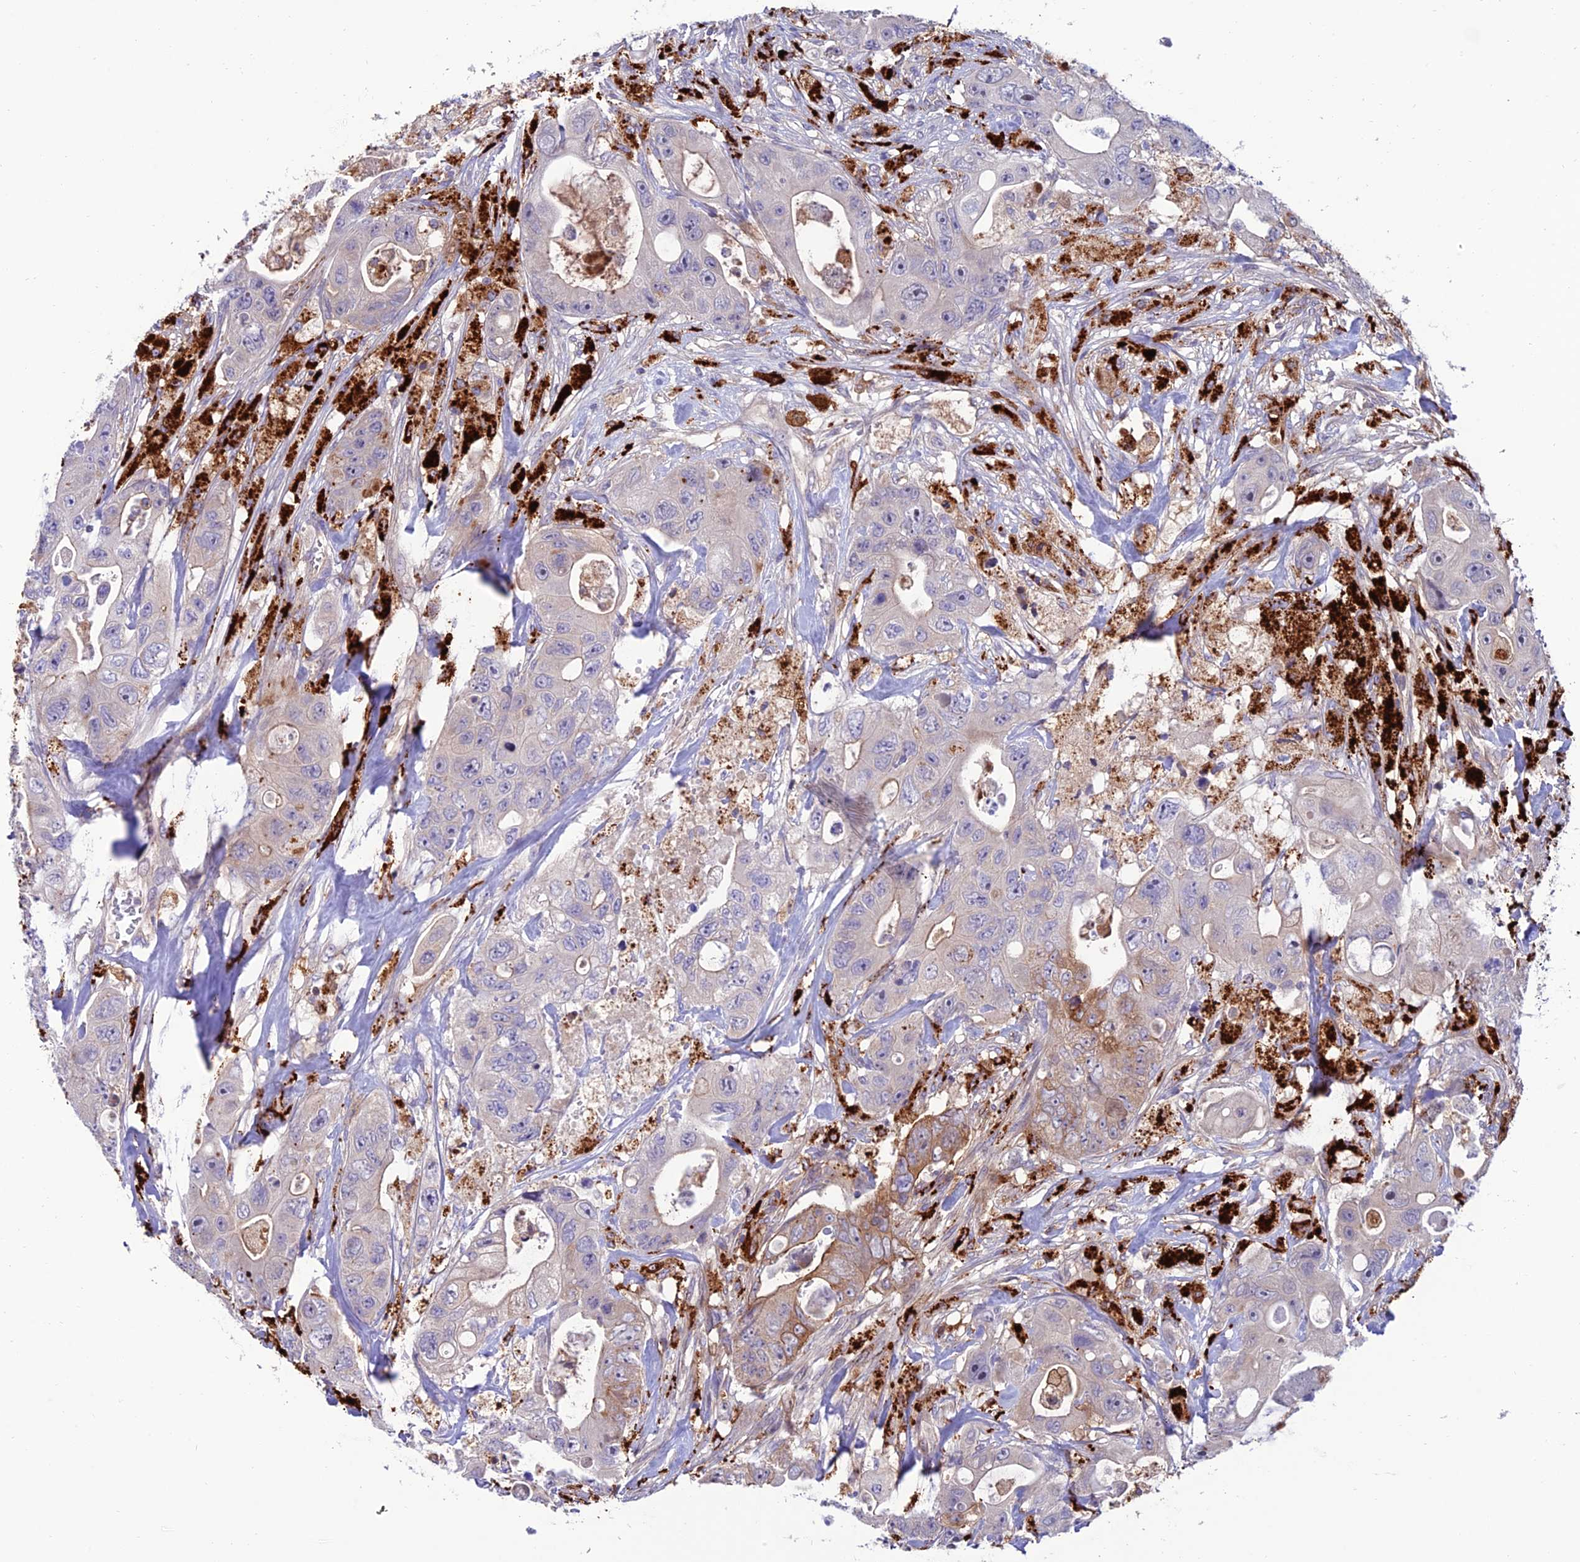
{"staining": {"intensity": "weak", "quantity": "25%-75%", "location": "cytoplasmic/membranous"}, "tissue": "colorectal cancer", "cell_type": "Tumor cells", "image_type": "cancer", "snomed": [{"axis": "morphology", "description": "Adenocarcinoma, NOS"}, {"axis": "topography", "description": "Colon"}], "caption": "An immunohistochemistry (IHC) photomicrograph of tumor tissue is shown. Protein staining in brown labels weak cytoplasmic/membranous positivity in colorectal adenocarcinoma within tumor cells.", "gene": "ARHGEF18", "patient": {"sex": "female", "age": 46}}